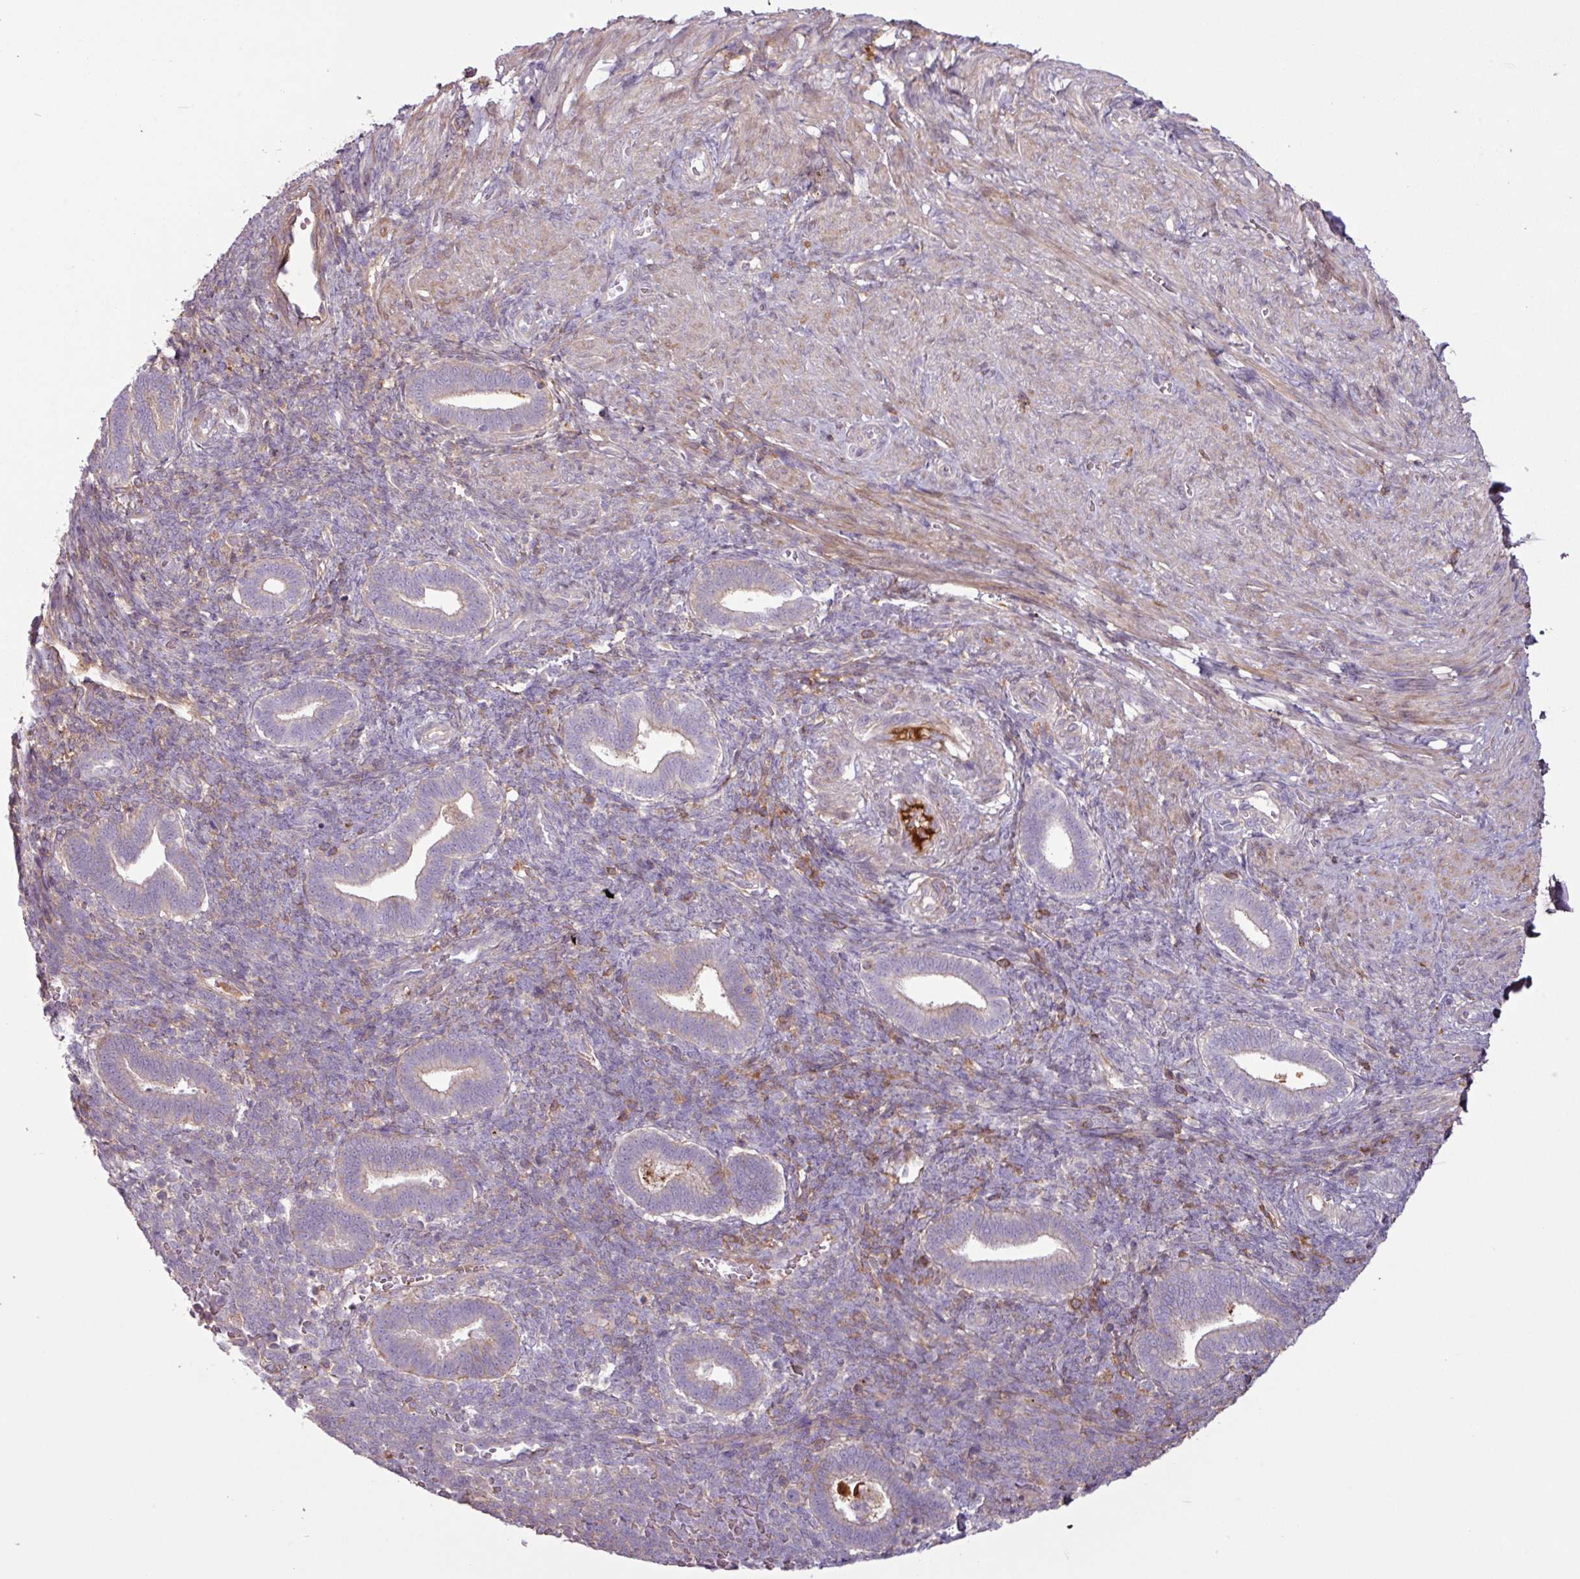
{"staining": {"intensity": "moderate", "quantity": "<25%", "location": "cytoplasmic/membranous"}, "tissue": "endometrium", "cell_type": "Cells in endometrial stroma", "image_type": "normal", "snomed": [{"axis": "morphology", "description": "Normal tissue, NOS"}, {"axis": "topography", "description": "Endometrium"}], "caption": "Immunohistochemistry (DAB (3,3'-diaminobenzidine)) staining of unremarkable human endometrium exhibits moderate cytoplasmic/membranous protein expression in about <25% of cells in endometrial stroma.", "gene": "C4A", "patient": {"sex": "female", "age": 34}}